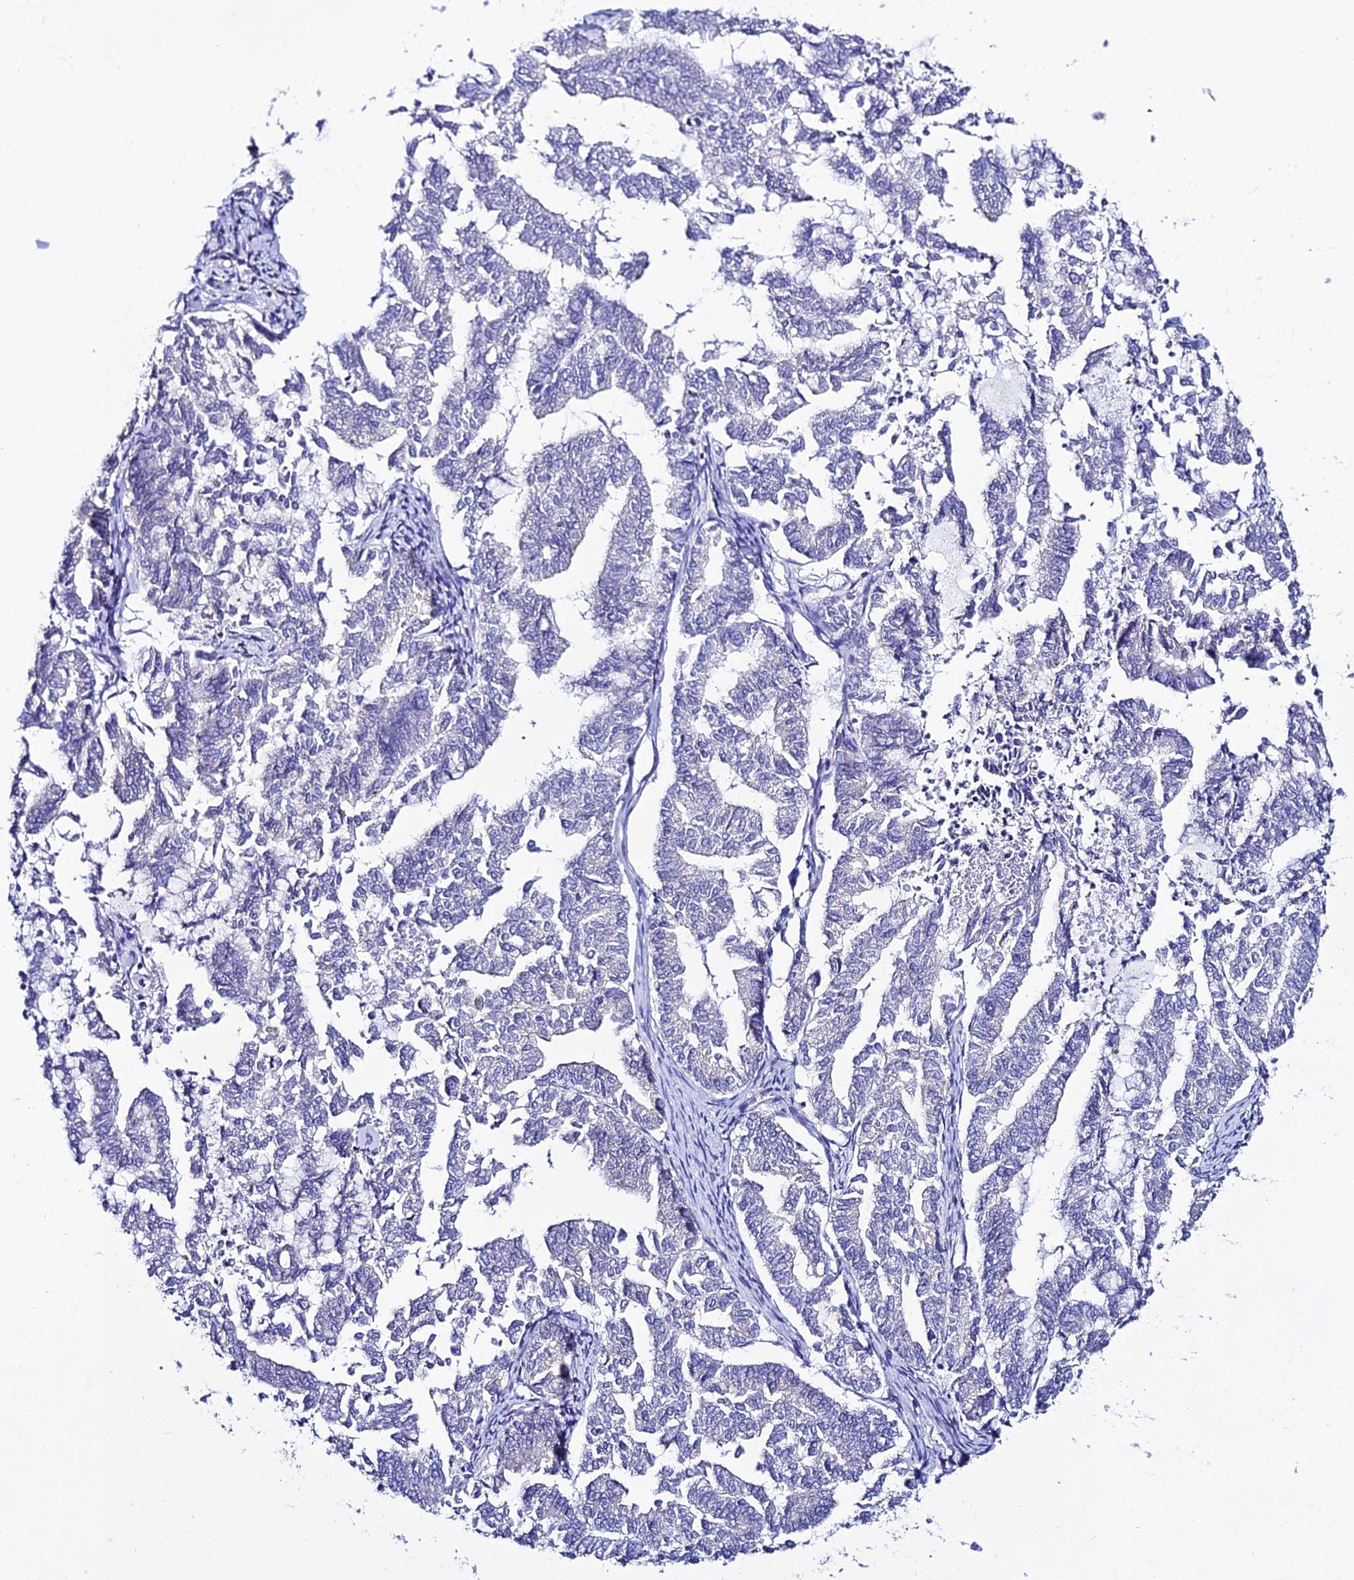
{"staining": {"intensity": "negative", "quantity": "none", "location": "none"}, "tissue": "endometrial cancer", "cell_type": "Tumor cells", "image_type": "cancer", "snomed": [{"axis": "morphology", "description": "Adenocarcinoma, NOS"}, {"axis": "topography", "description": "Endometrium"}], "caption": "This is a histopathology image of IHC staining of endometrial cancer, which shows no staining in tumor cells. (Brightfield microscopy of DAB (3,3'-diaminobenzidine) immunohistochemistry at high magnification).", "gene": "ATG16L2", "patient": {"sex": "female", "age": 79}}